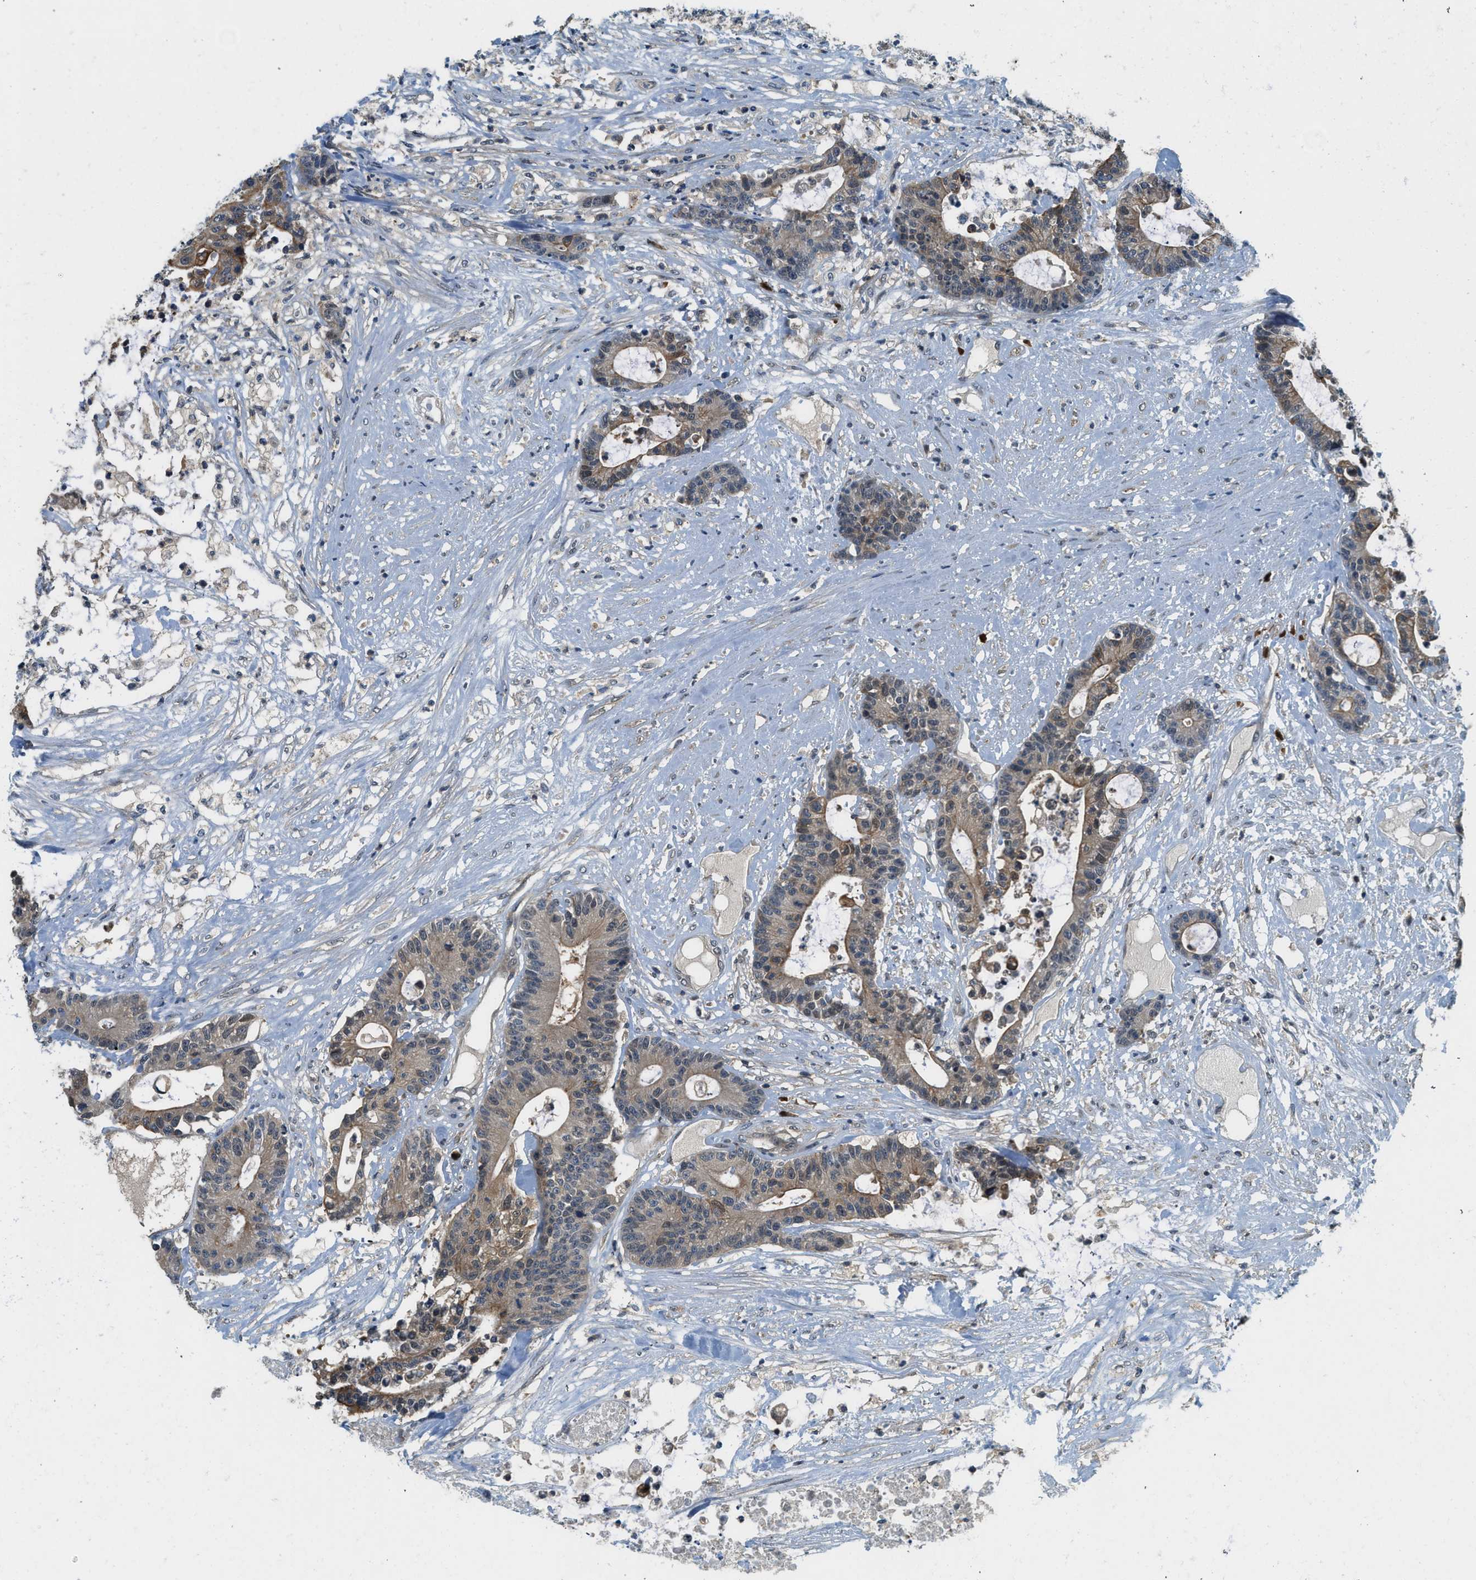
{"staining": {"intensity": "moderate", "quantity": ">75%", "location": "cytoplasmic/membranous"}, "tissue": "colorectal cancer", "cell_type": "Tumor cells", "image_type": "cancer", "snomed": [{"axis": "morphology", "description": "Adenocarcinoma, NOS"}, {"axis": "topography", "description": "Colon"}], "caption": "A brown stain highlights moderate cytoplasmic/membranous expression of a protein in adenocarcinoma (colorectal) tumor cells.", "gene": "GMPPB", "patient": {"sex": "female", "age": 84}}